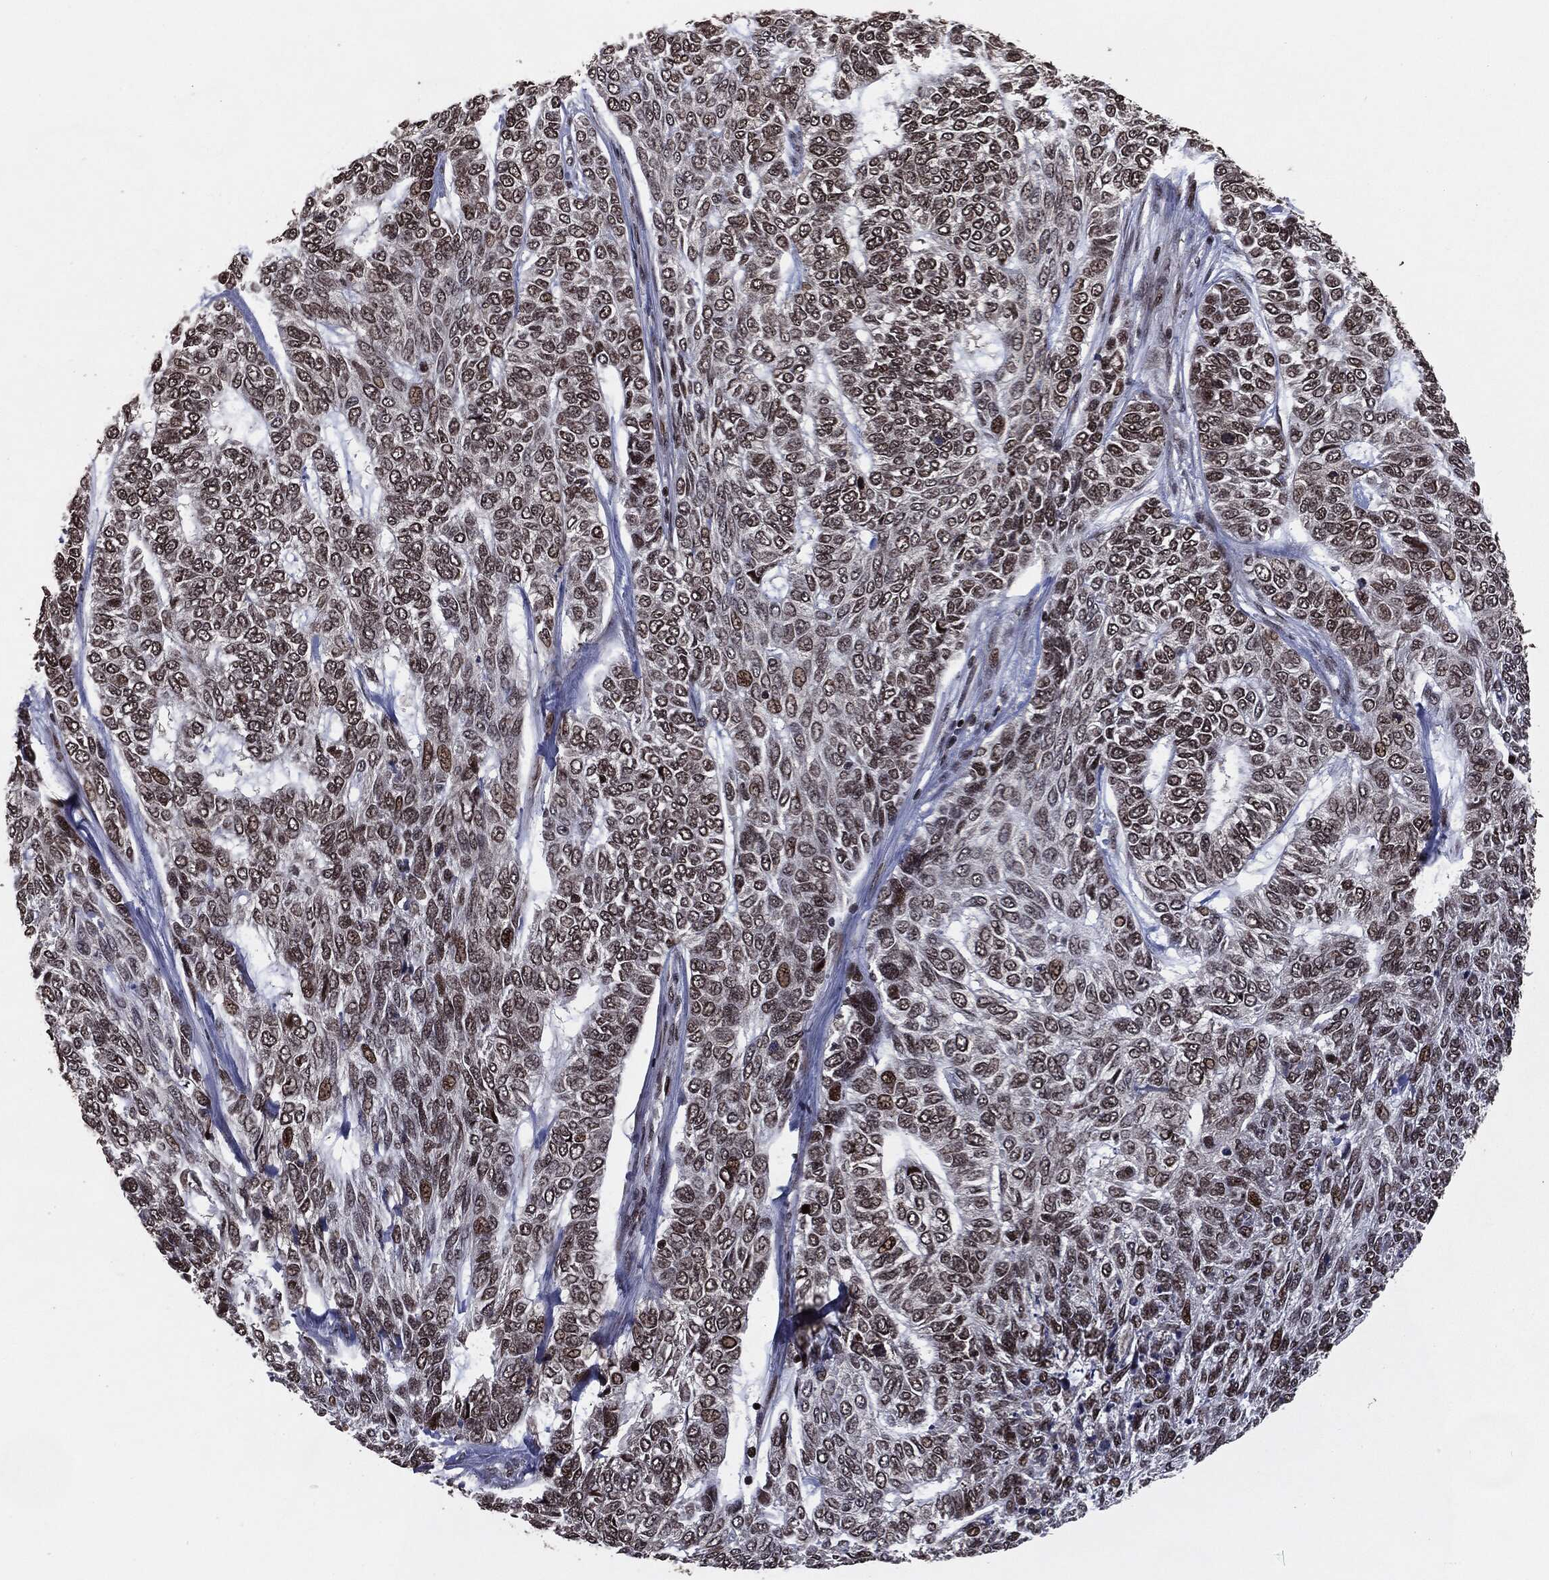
{"staining": {"intensity": "moderate", "quantity": ">75%", "location": "nuclear"}, "tissue": "skin cancer", "cell_type": "Tumor cells", "image_type": "cancer", "snomed": [{"axis": "morphology", "description": "Basal cell carcinoma"}, {"axis": "topography", "description": "Skin"}], "caption": "Immunohistochemical staining of human skin cancer reveals medium levels of moderate nuclear expression in about >75% of tumor cells. (brown staining indicates protein expression, while blue staining denotes nuclei).", "gene": "DVL2", "patient": {"sex": "female", "age": 65}}